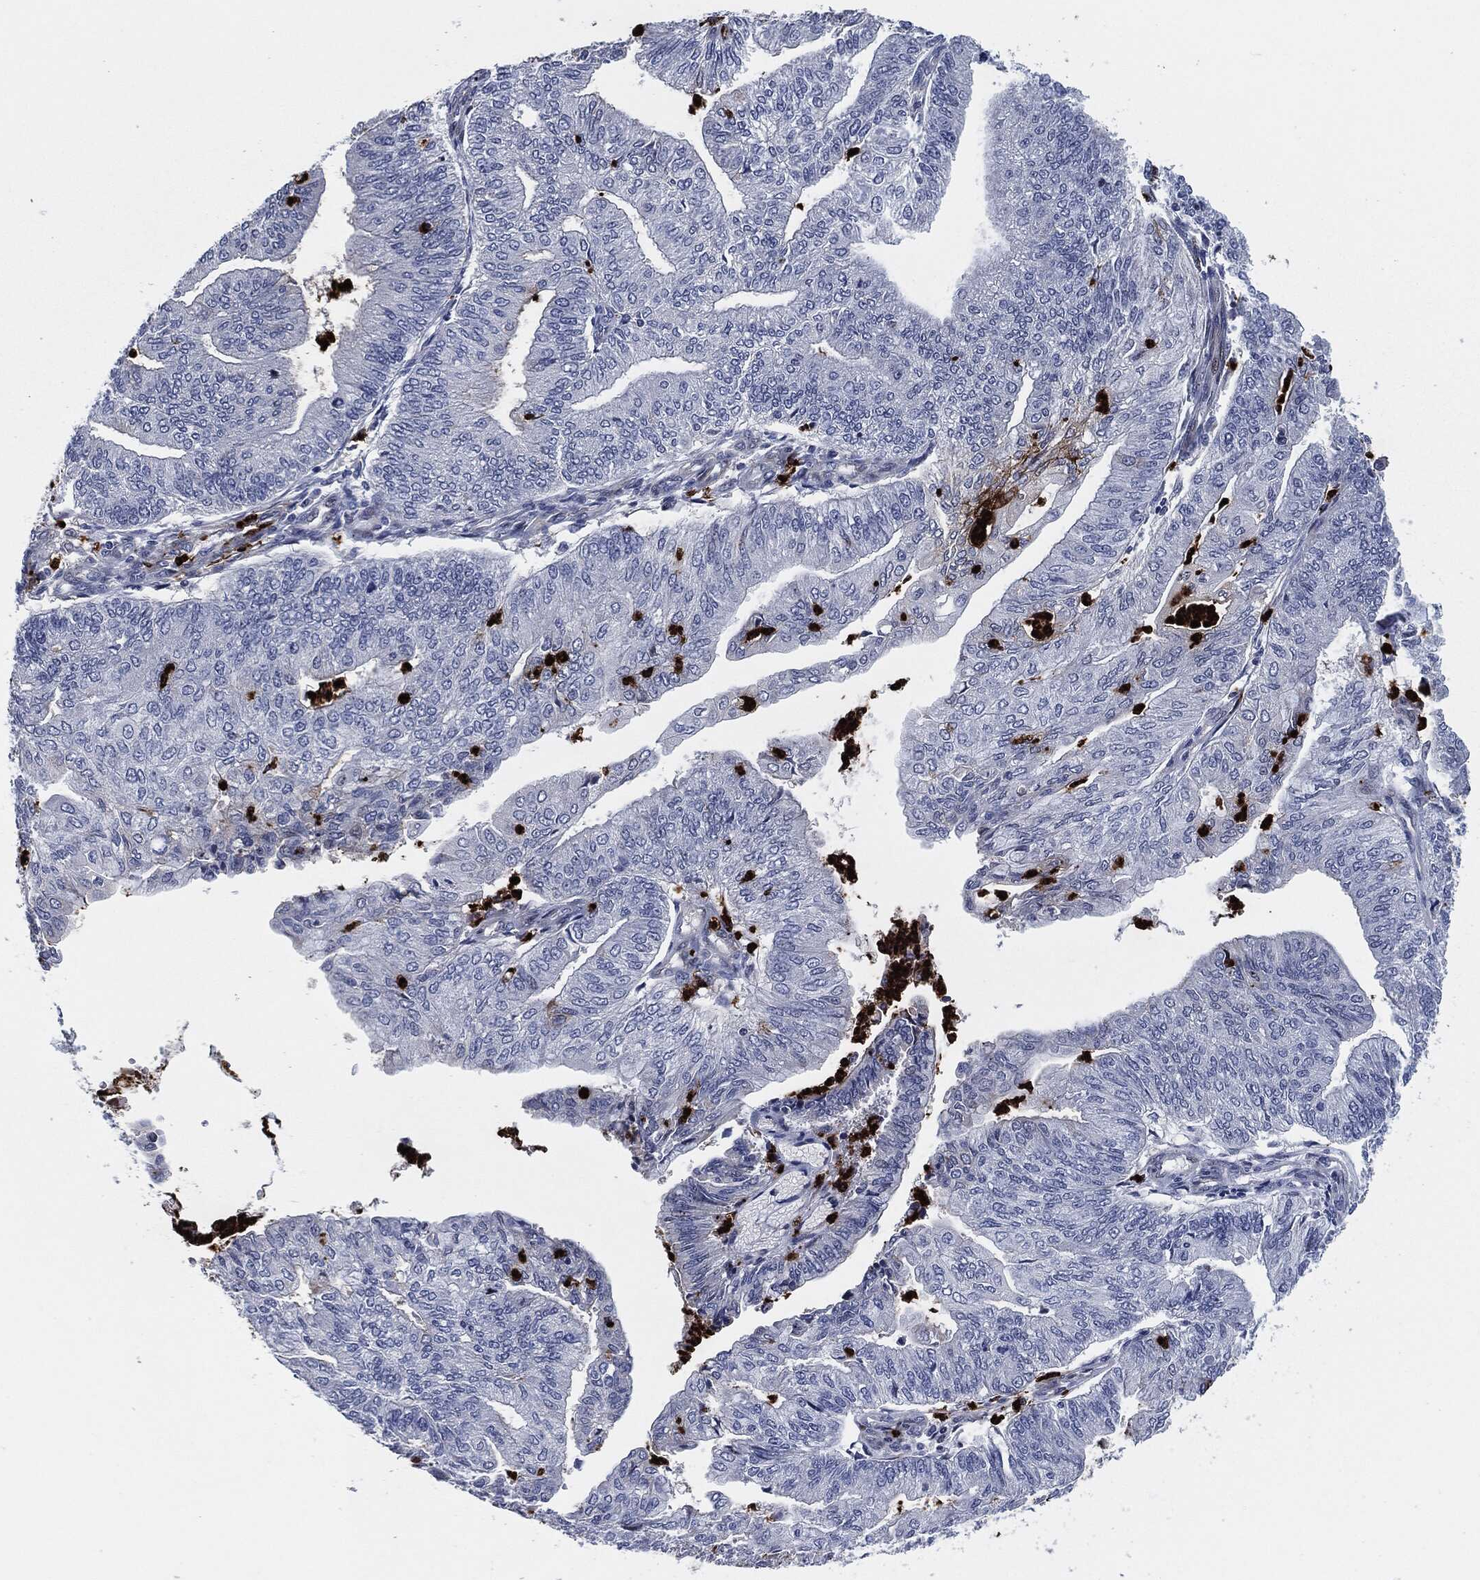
{"staining": {"intensity": "negative", "quantity": "none", "location": "none"}, "tissue": "endometrial cancer", "cell_type": "Tumor cells", "image_type": "cancer", "snomed": [{"axis": "morphology", "description": "Adenocarcinoma, NOS"}, {"axis": "topography", "description": "Endometrium"}], "caption": "Human endometrial cancer (adenocarcinoma) stained for a protein using immunohistochemistry (IHC) demonstrates no positivity in tumor cells.", "gene": "MPO", "patient": {"sex": "female", "age": 59}}